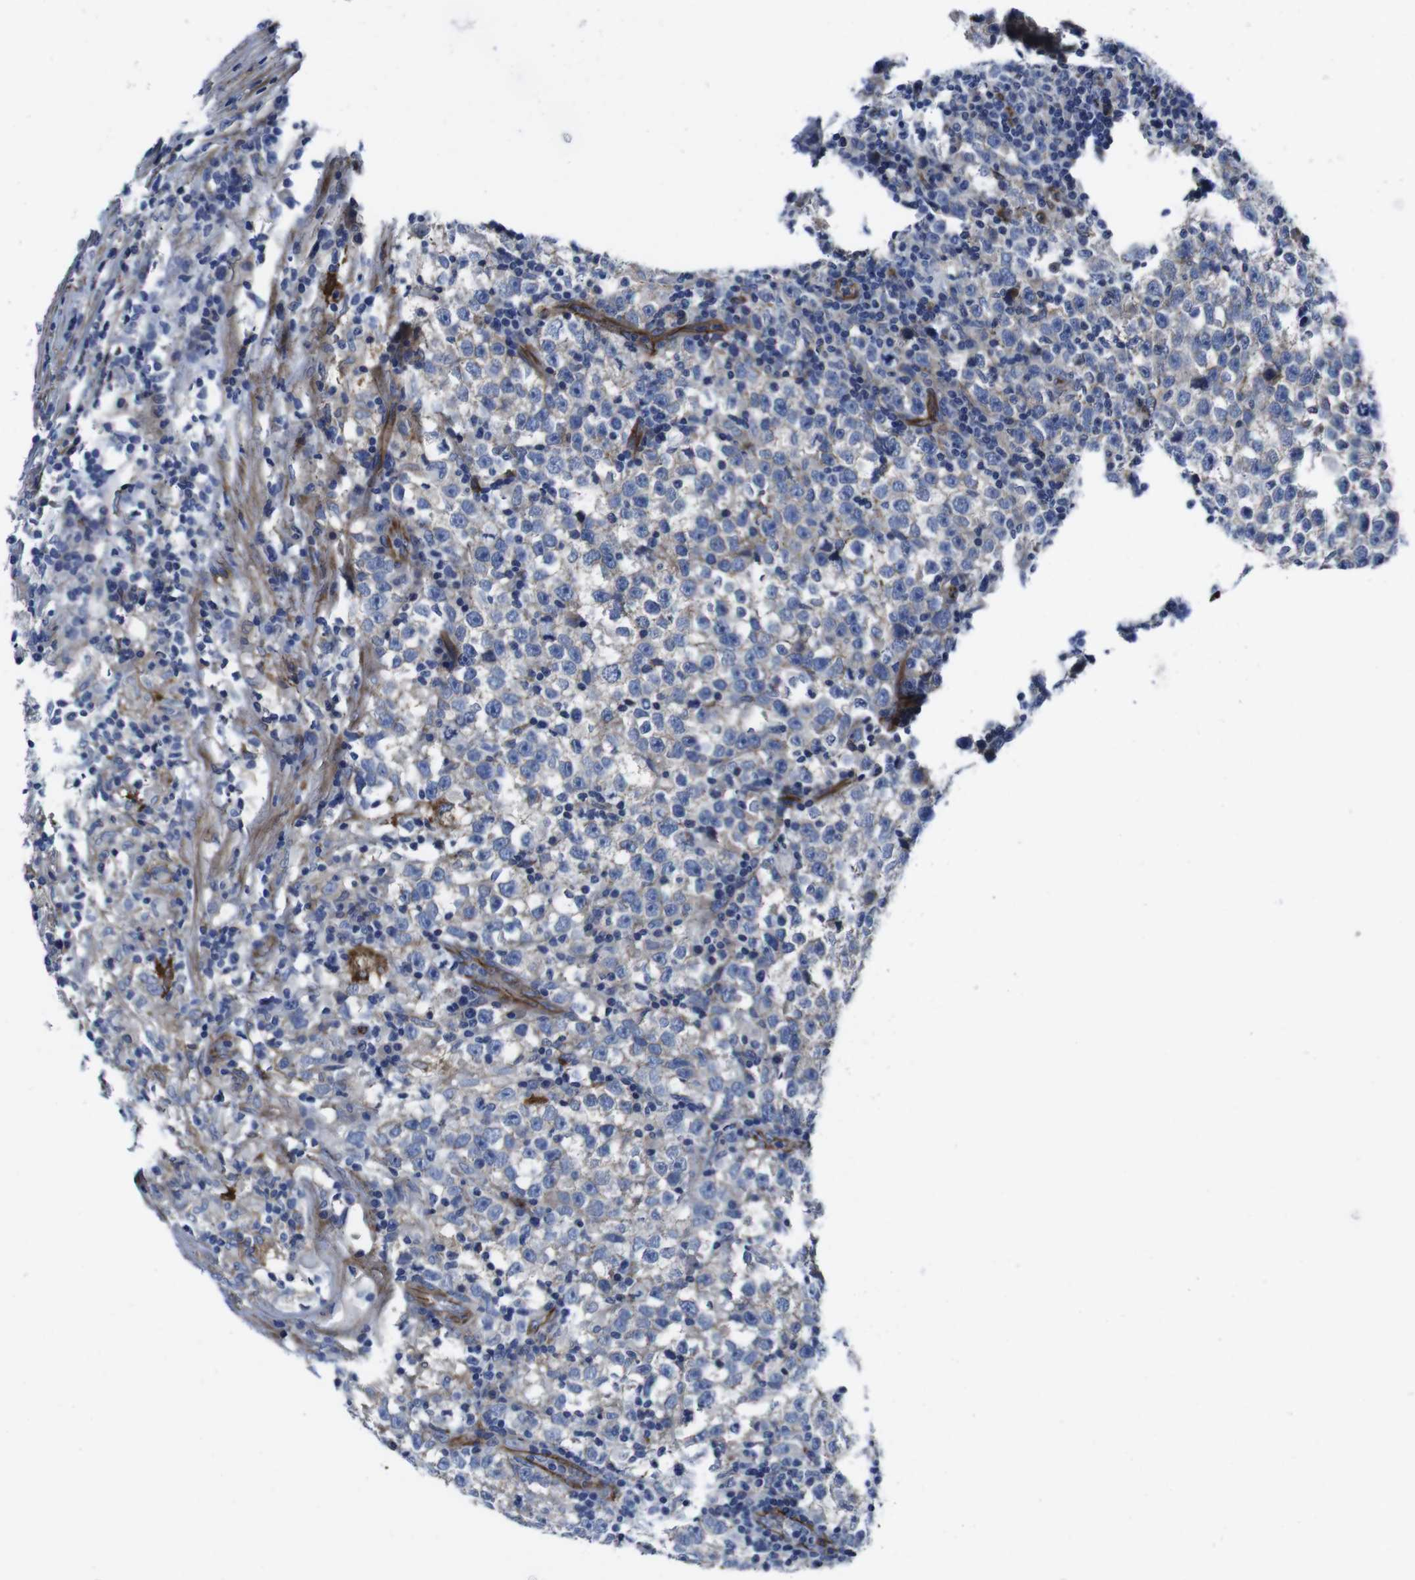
{"staining": {"intensity": "negative", "quantity": "none", "location": "none"}, "tissue": "testis cancer", "cell_type": "Tumor cells", "image_type": "cancer", "snomed": [{"axis": "morphology", "description": "Seminoma, NOS"}, {"axis": "topography", "description": "Testis"}], "caption": "Image shows no protein positivity in tumor cells of testis cancer (seminoma) tissue.", "gene": "NUMB", "patient": {"sex": "male", "age": 43}}